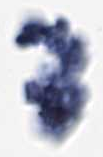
{"staining": {"intensity": "strong", "quantity": "<25%", "location": "cytoplasmic/membranous,nuclear"}, "tissue": "skin", "cell_type": "Epidermal cells", "image_type": "normal", "snomed": [{"axis": "morphology", "description": "Normal tissue, NOS"}, {"axis": "topography", "description": "Vulva"}], "caption": "This image shows immunohistochemistry (IHC) staining of unremarkable skin, with medium strong cytoplasmic/membranous,nuclear staining in approximately <25% of epidermal cells.", "gene": "EPS8L1", "patient": {"sex": "female", "age": 66}}